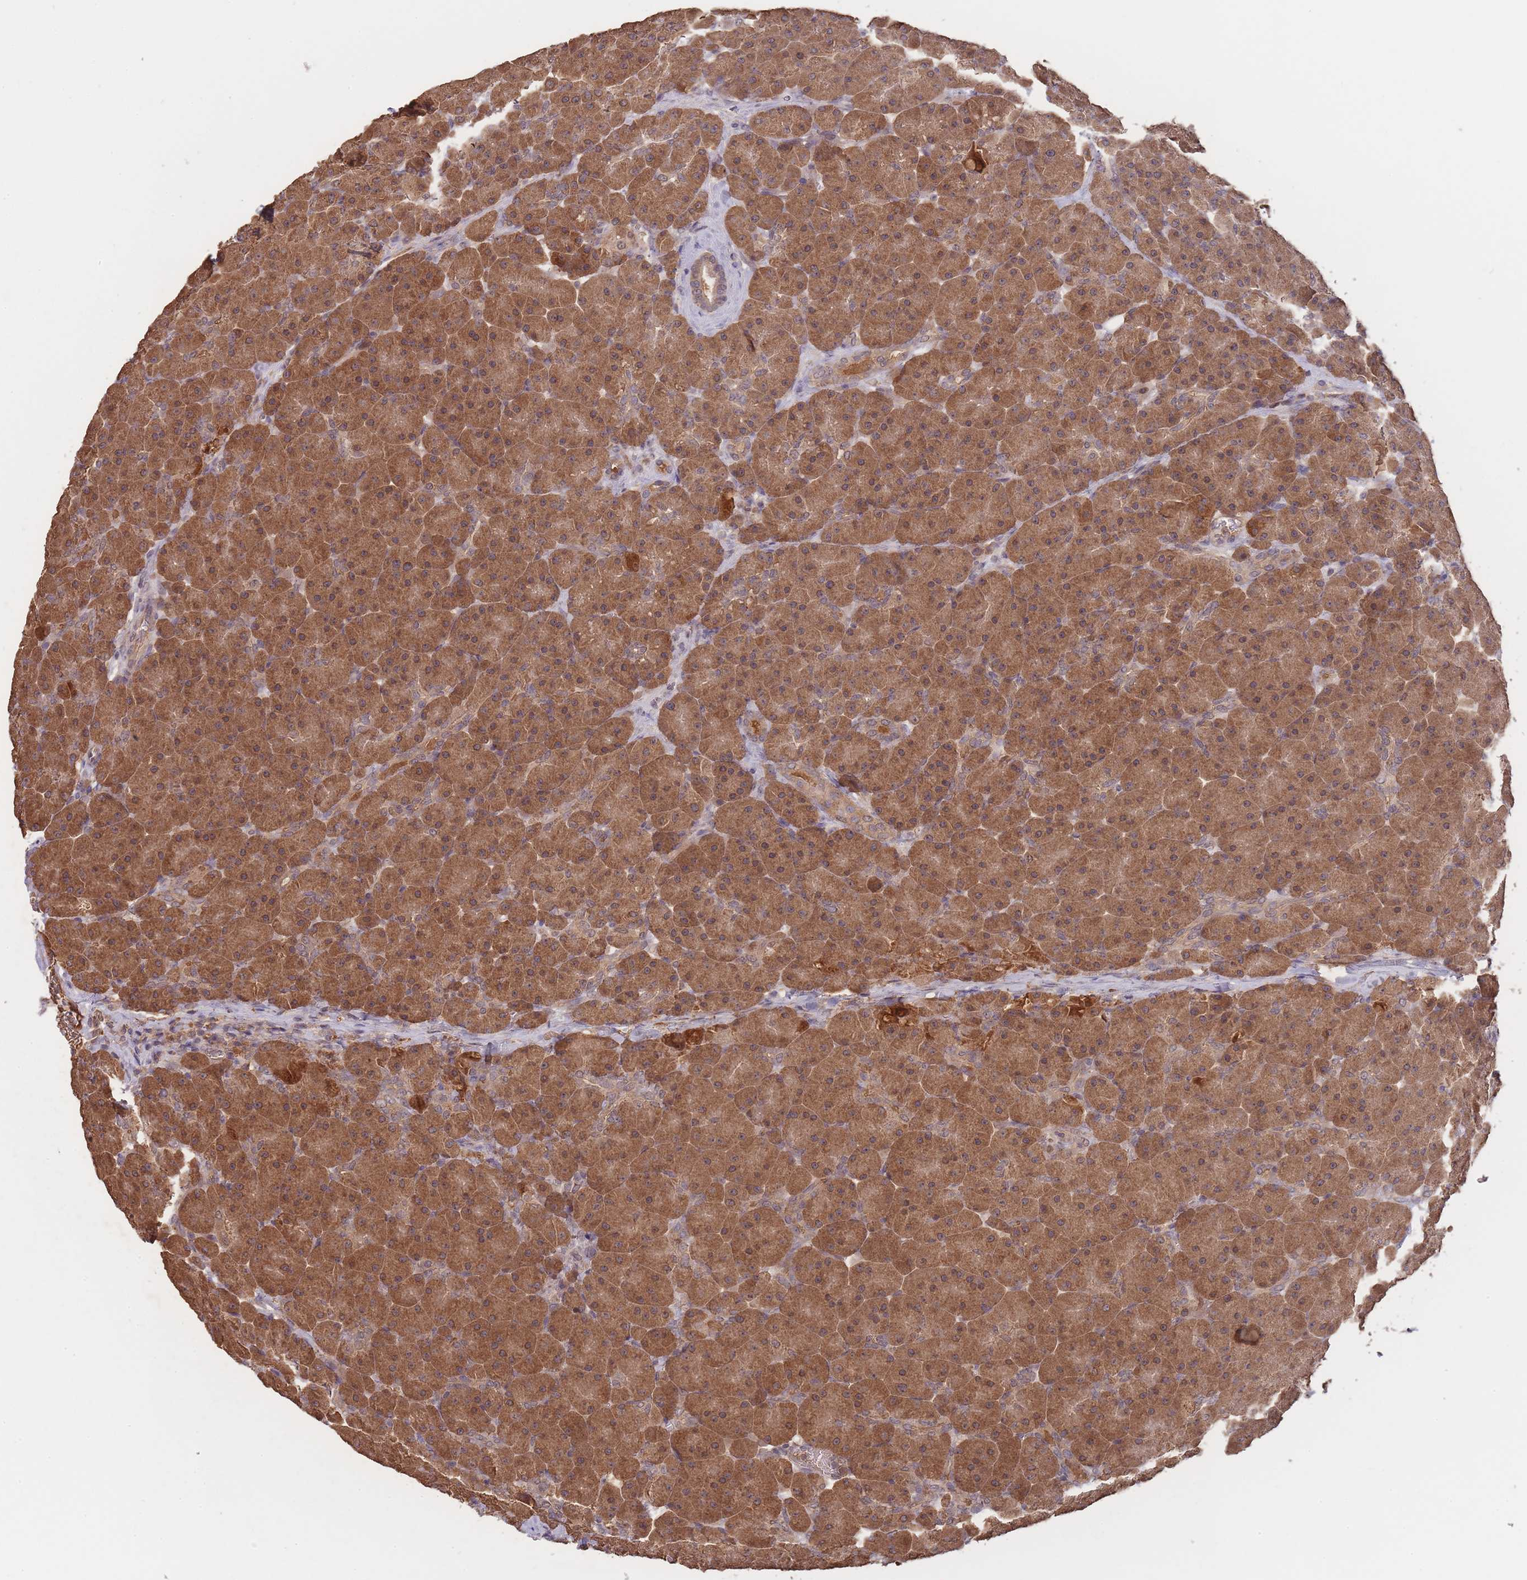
{"staining": {"intensity": "strong", "quantity": ">75%", "location": "cytoplasmic/membranous"}, "tissue": "pancreas", "cell_type": "Exocrine glandular cells", "image_type": "normal", "snomed": [{"axis": "morphology", "description": "Normal tissue, NOS"}, {"axis": "topography", "description": "Pancreas"}], "caption": "Exocrine glandular cells demonstrate high levels of strong cytoplasmic/membranous positivity in approximately >75% of cells in normal pancreas.", "gene": "PIP4P1", "patient": {"sex": "male", "age": 66}}